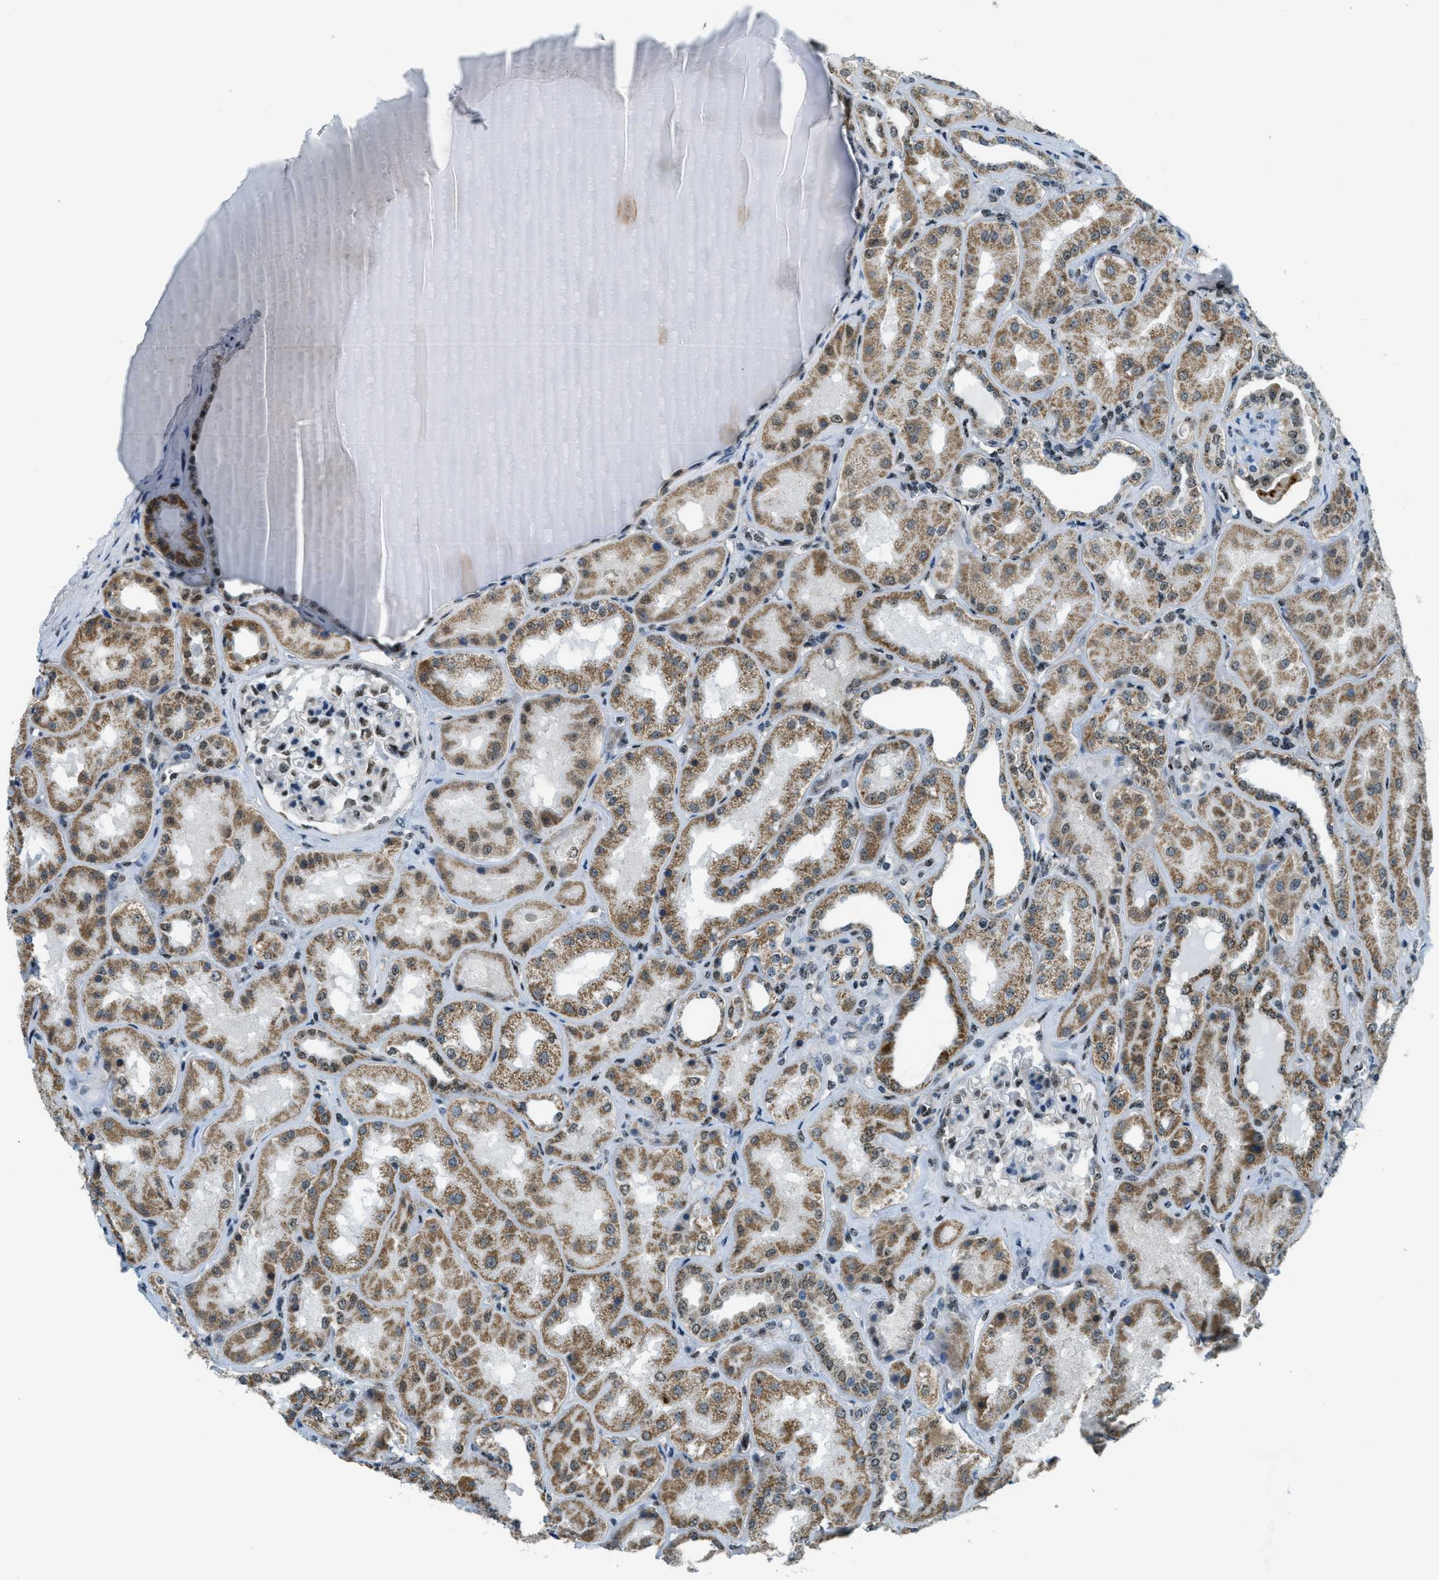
{"staining": {"intensity": "strong", "quantity": ">75%", "location": "nuclear"}, "tissue": "kidney", "cell_type": "Cells in glomeruli", "image_type": "normal", "snomed": [{"axis": "morphology", "description": "Normal tissue, NOS"}, {"axis": "topography", "description": "Kidney"}], "caption": "Cells in glomeruli reveal high levels of strong nuclear positivity in approximately >75% of cells in unremarkable kidney.", "gene": "SP100", "patient": {"sex": "female", "age": 56}}